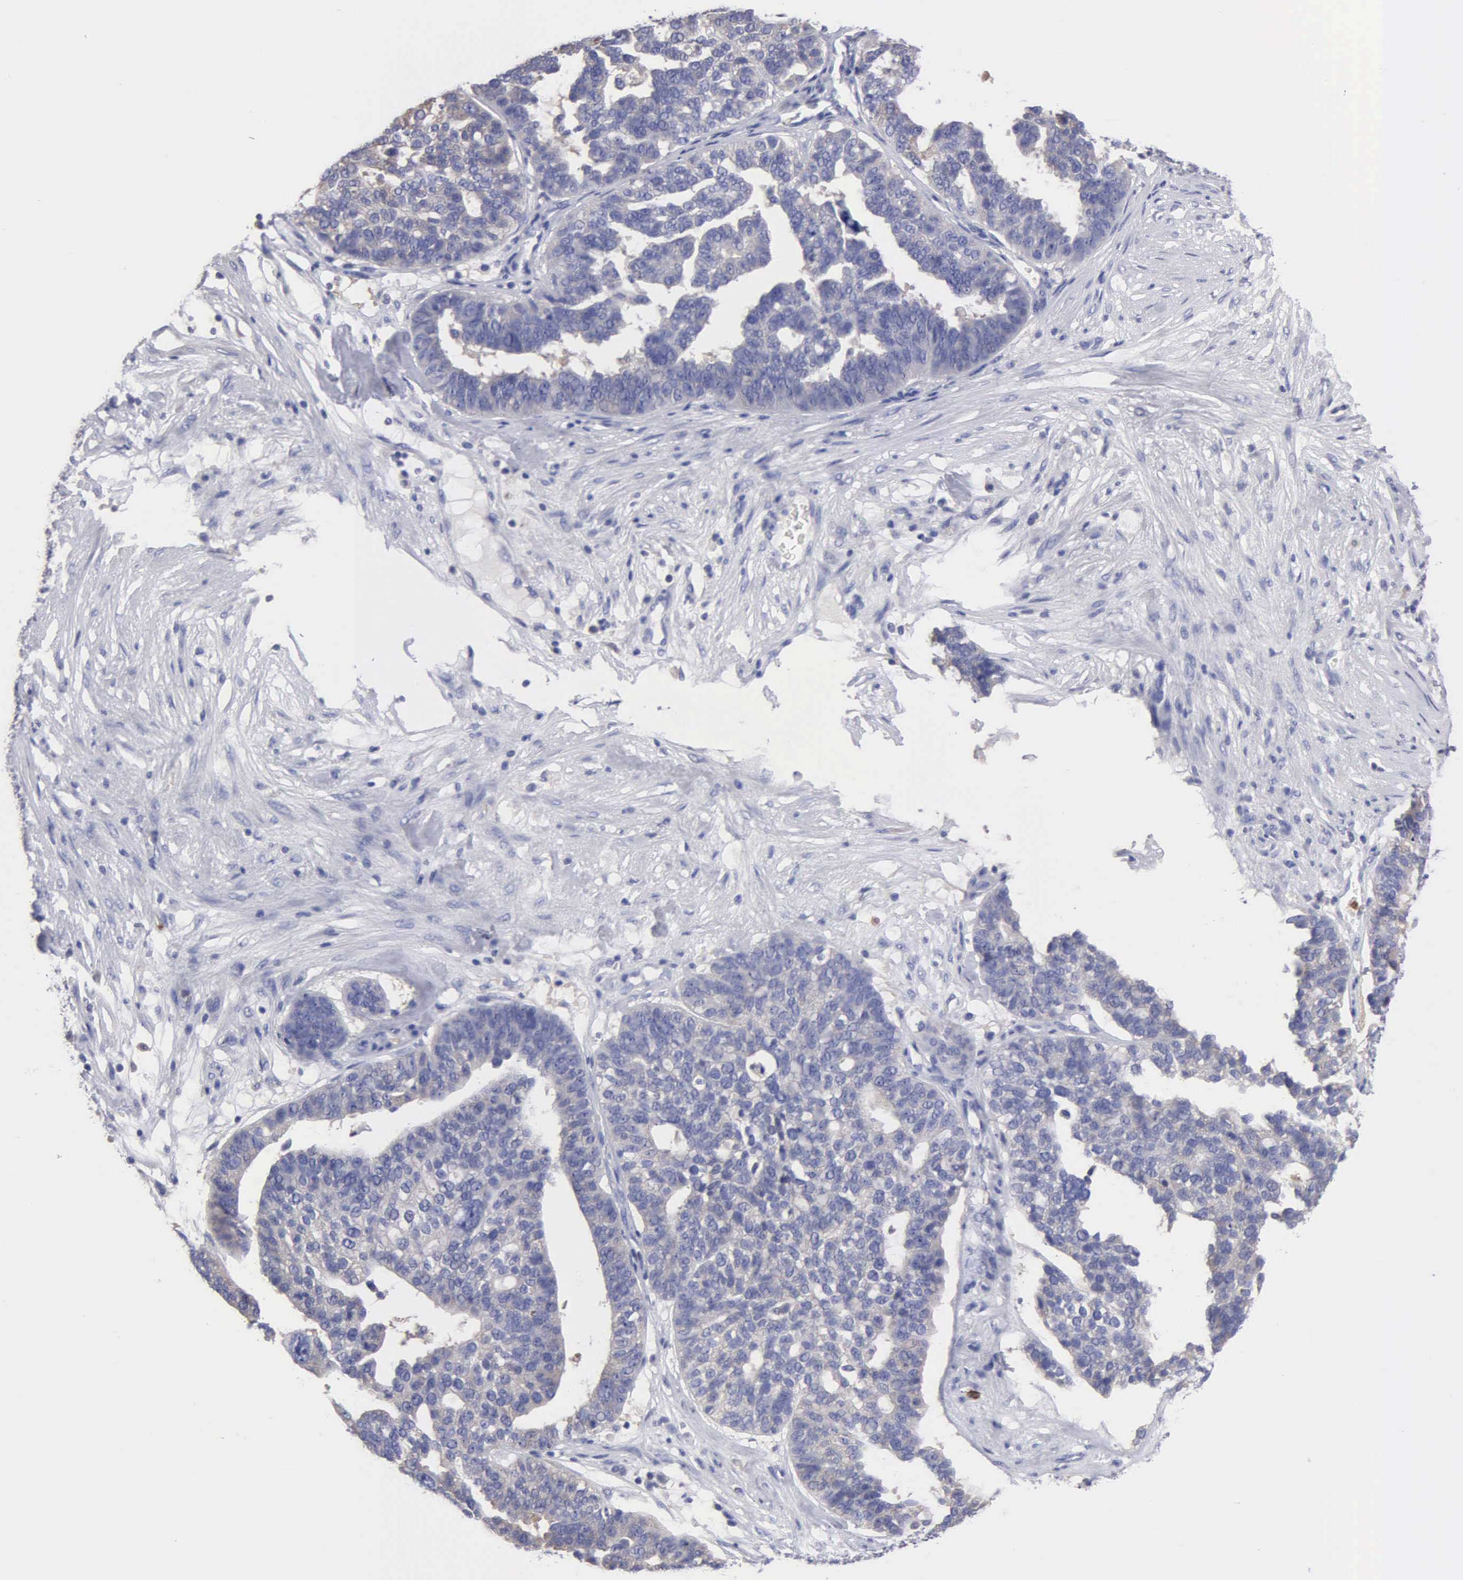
{"staining": {"intensity": "weak", "quantity": "<25%", "location": "cytoplasmic/membranous"}, "tissue": "ovarian cancer", "cell_type": "Tumor cells", "image_type": "cancer", "snomed": [{"axis": "morphology", "description": "Cystadenocarcinoma, serous, NOS"}, {"axis": "topography", "description": "Ovary"}], "caption": "DAB (3,3'-diaminobenzidine) immunohistochemical staining of ovarian cancer (serous cystadenocarcinoma) reveals no significant expression in tumor cells.", "gene": "G6PD", "patient": {"sex": "female", "age": 59}}